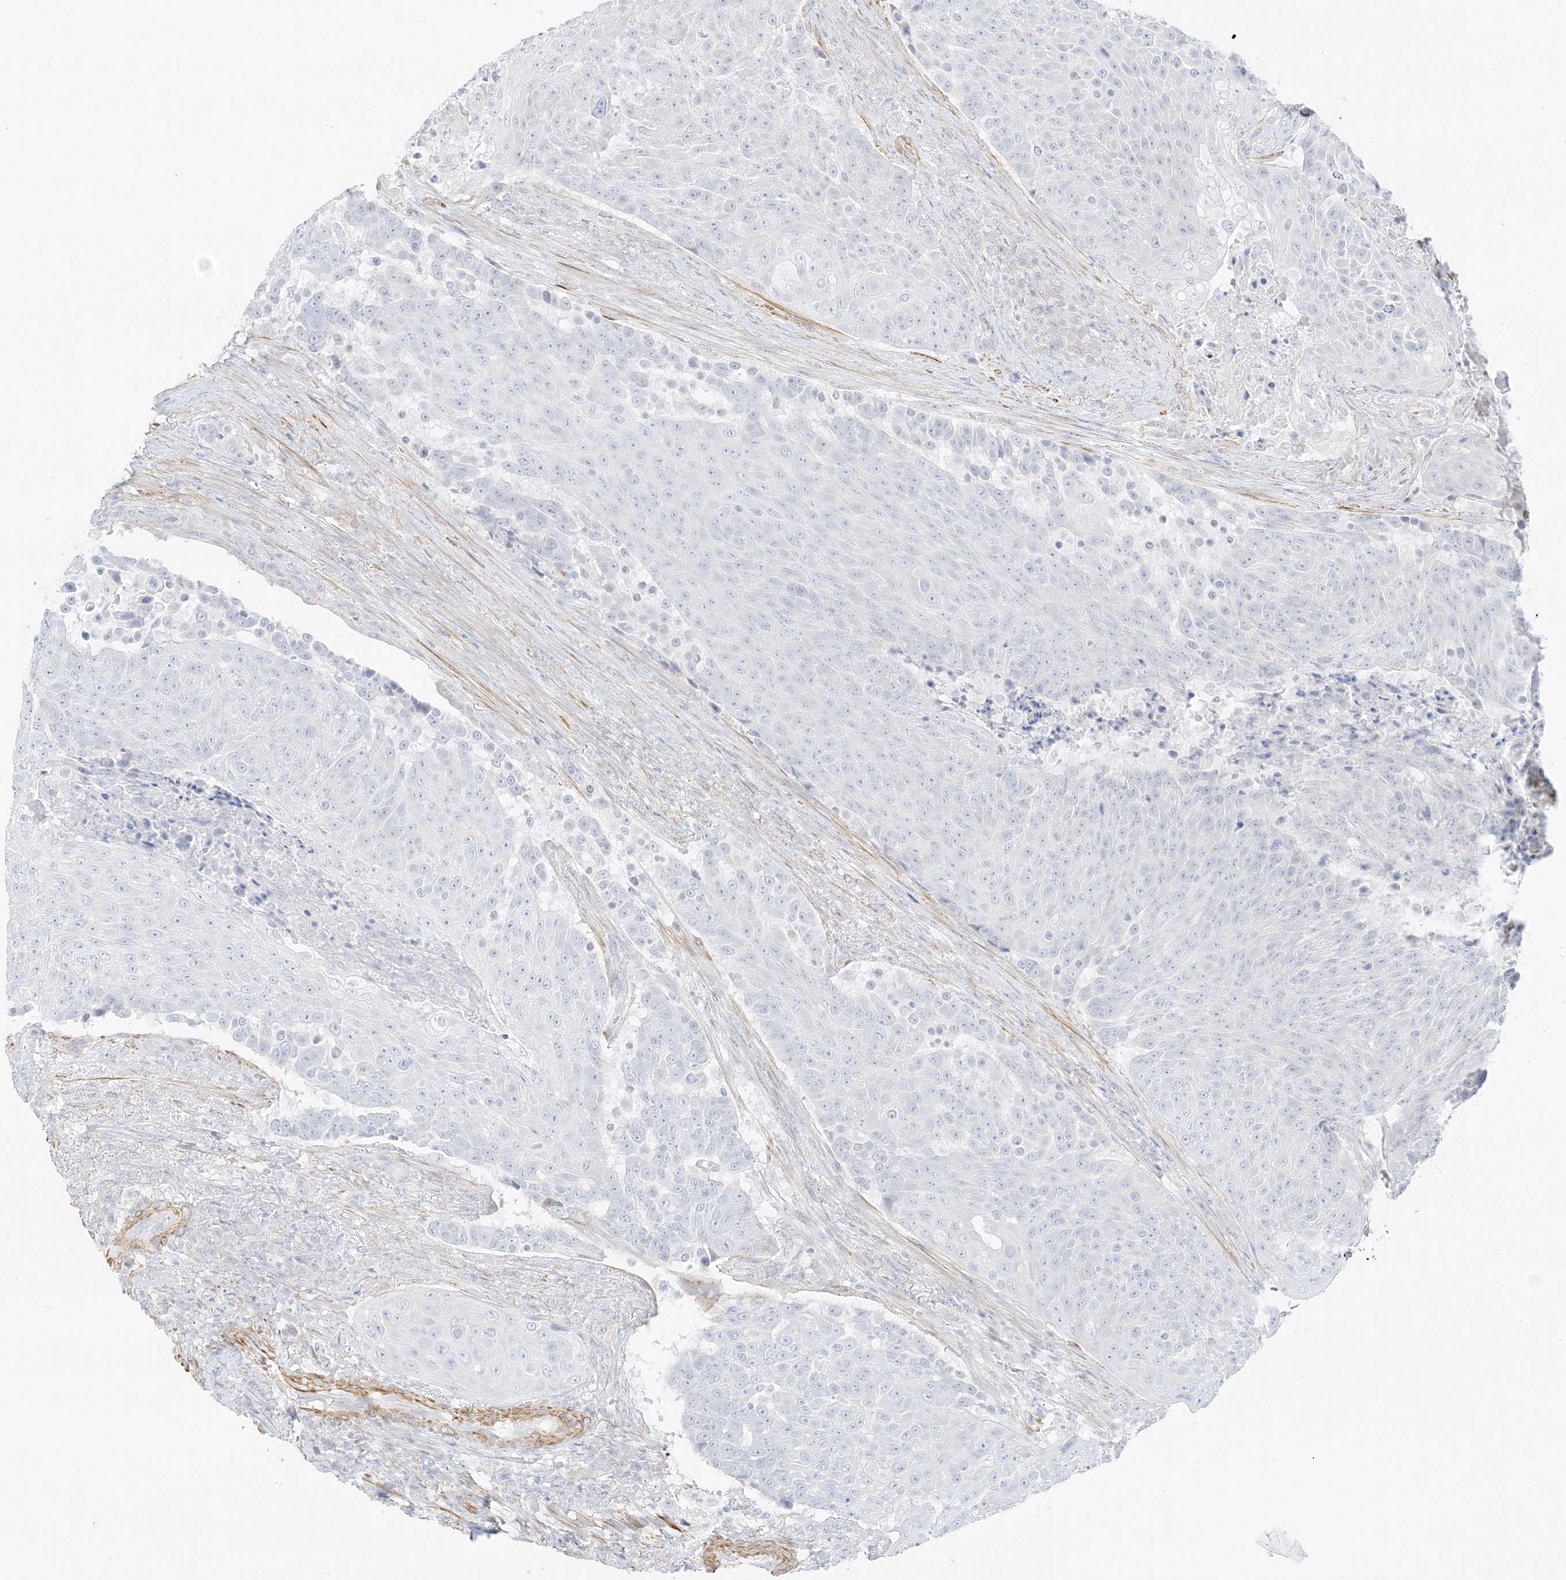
{"staining": {"intensity": "negative", "quantity": "none", "location": "none"}, "tissue": "urothelial cancer", "cell_type": "Tumor cells", "image_type": "cancer", "snomed": [{"axis": "morphology", "description": "Urothelial carcinoma, High grade"}, {"axis": "topography", "description": "Urinary bladder"}], "caption": "DAB (3,3'-diaminobenzidine) immunohistochemical staining of urothelial cancer demonstrates no significant positivity in tumor cells.", "gene": "SLC22A13", "patient": {"sex": "female", "age": 63}}